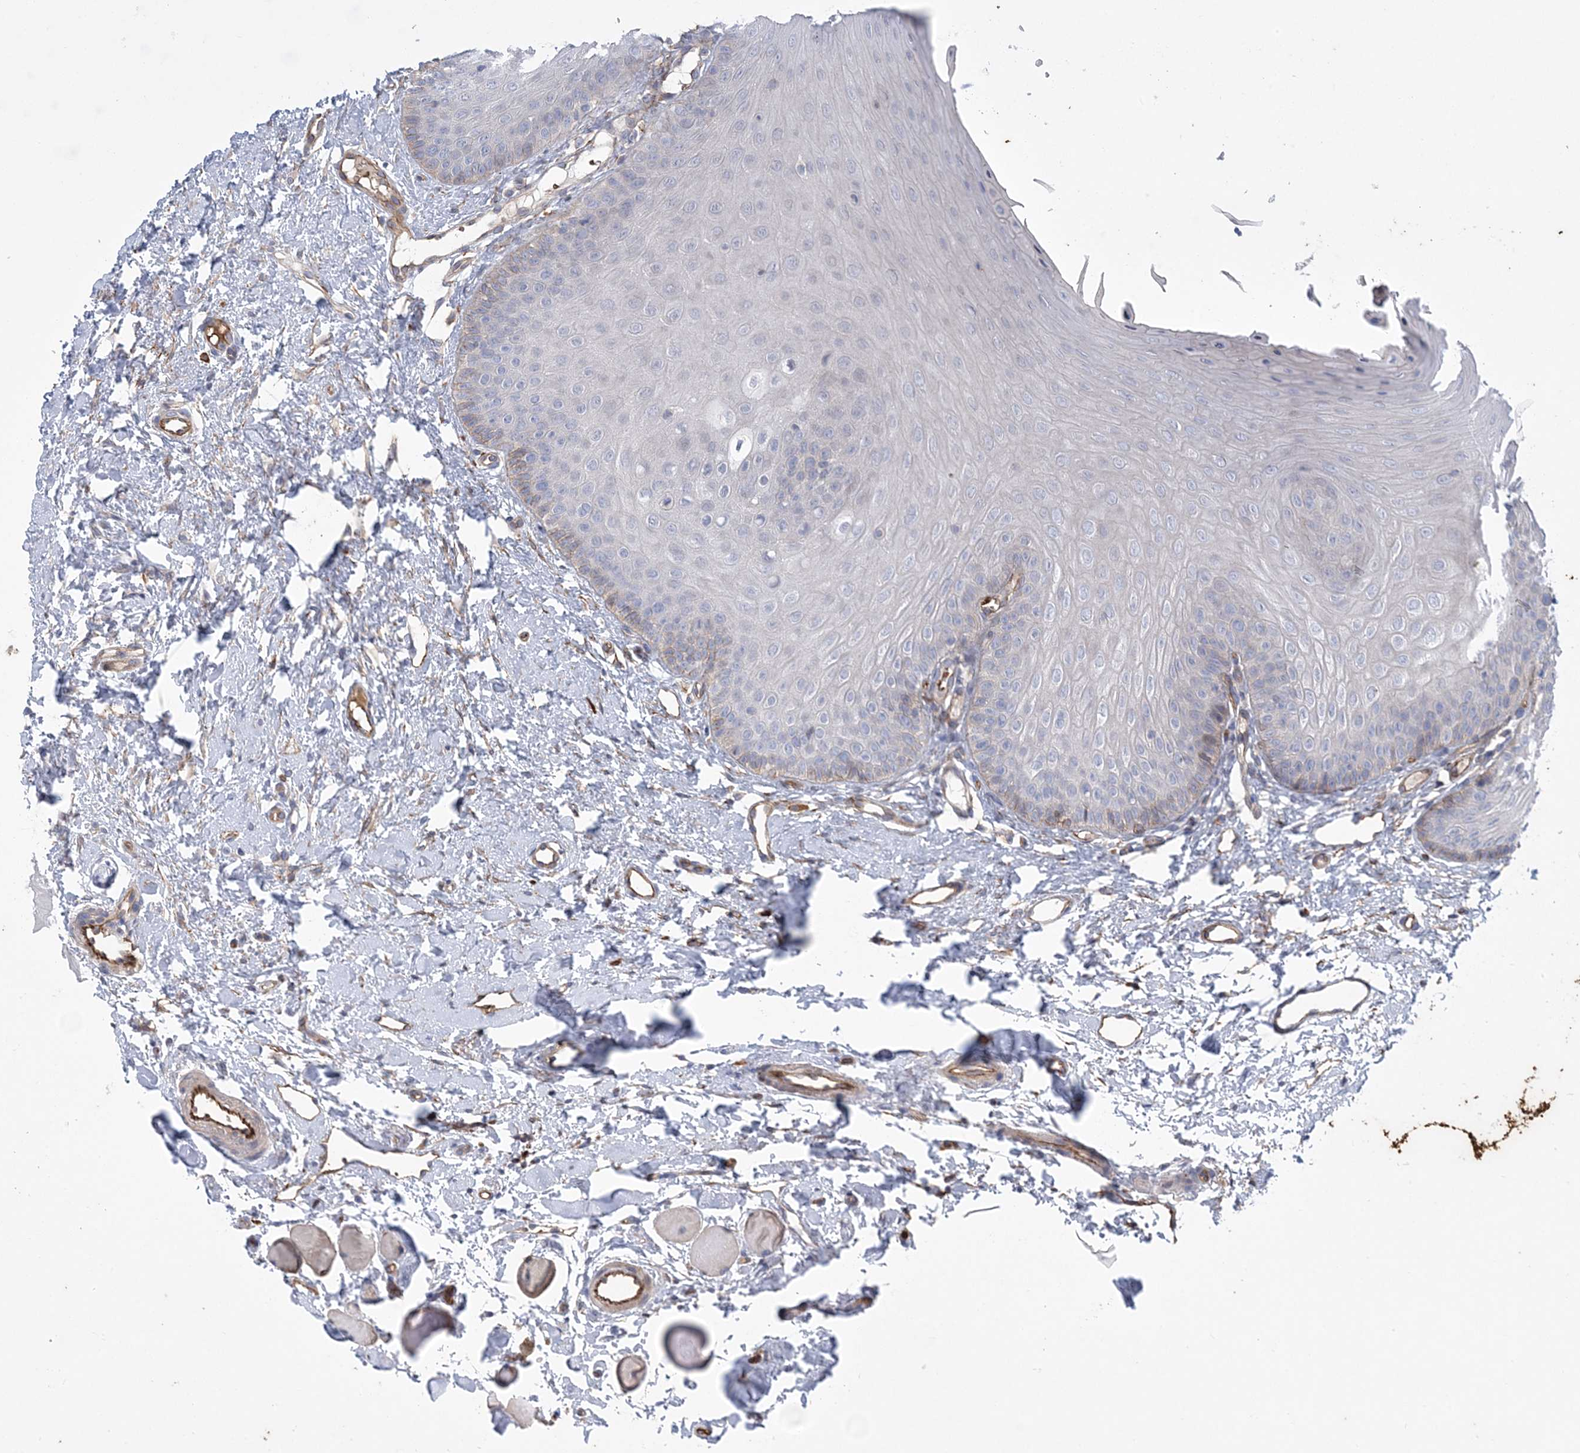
{"staining": {"intensity": "weak", "quantity": "<25%", "location": "cytoplasmic/membranous"}, "tissue": "oral mucosa", "cell_type": "Squamous epithelial cells", "image_type": "normal", "snomed": [{"axis": "morphology", "description": "Normal tissue, NOS"}, {"axis": "topography", "description": "Oral tissue"}], "caption": "Squamous epithelial cells are negative for protein expression in benign human oral mucosa. (Brightfield microscopy of DAB (3,3'-diaminobenzidine) immunohistochemistry at high magnification).", "gene": "CALN1", "patient": {"sex": "female", "age": 68}}